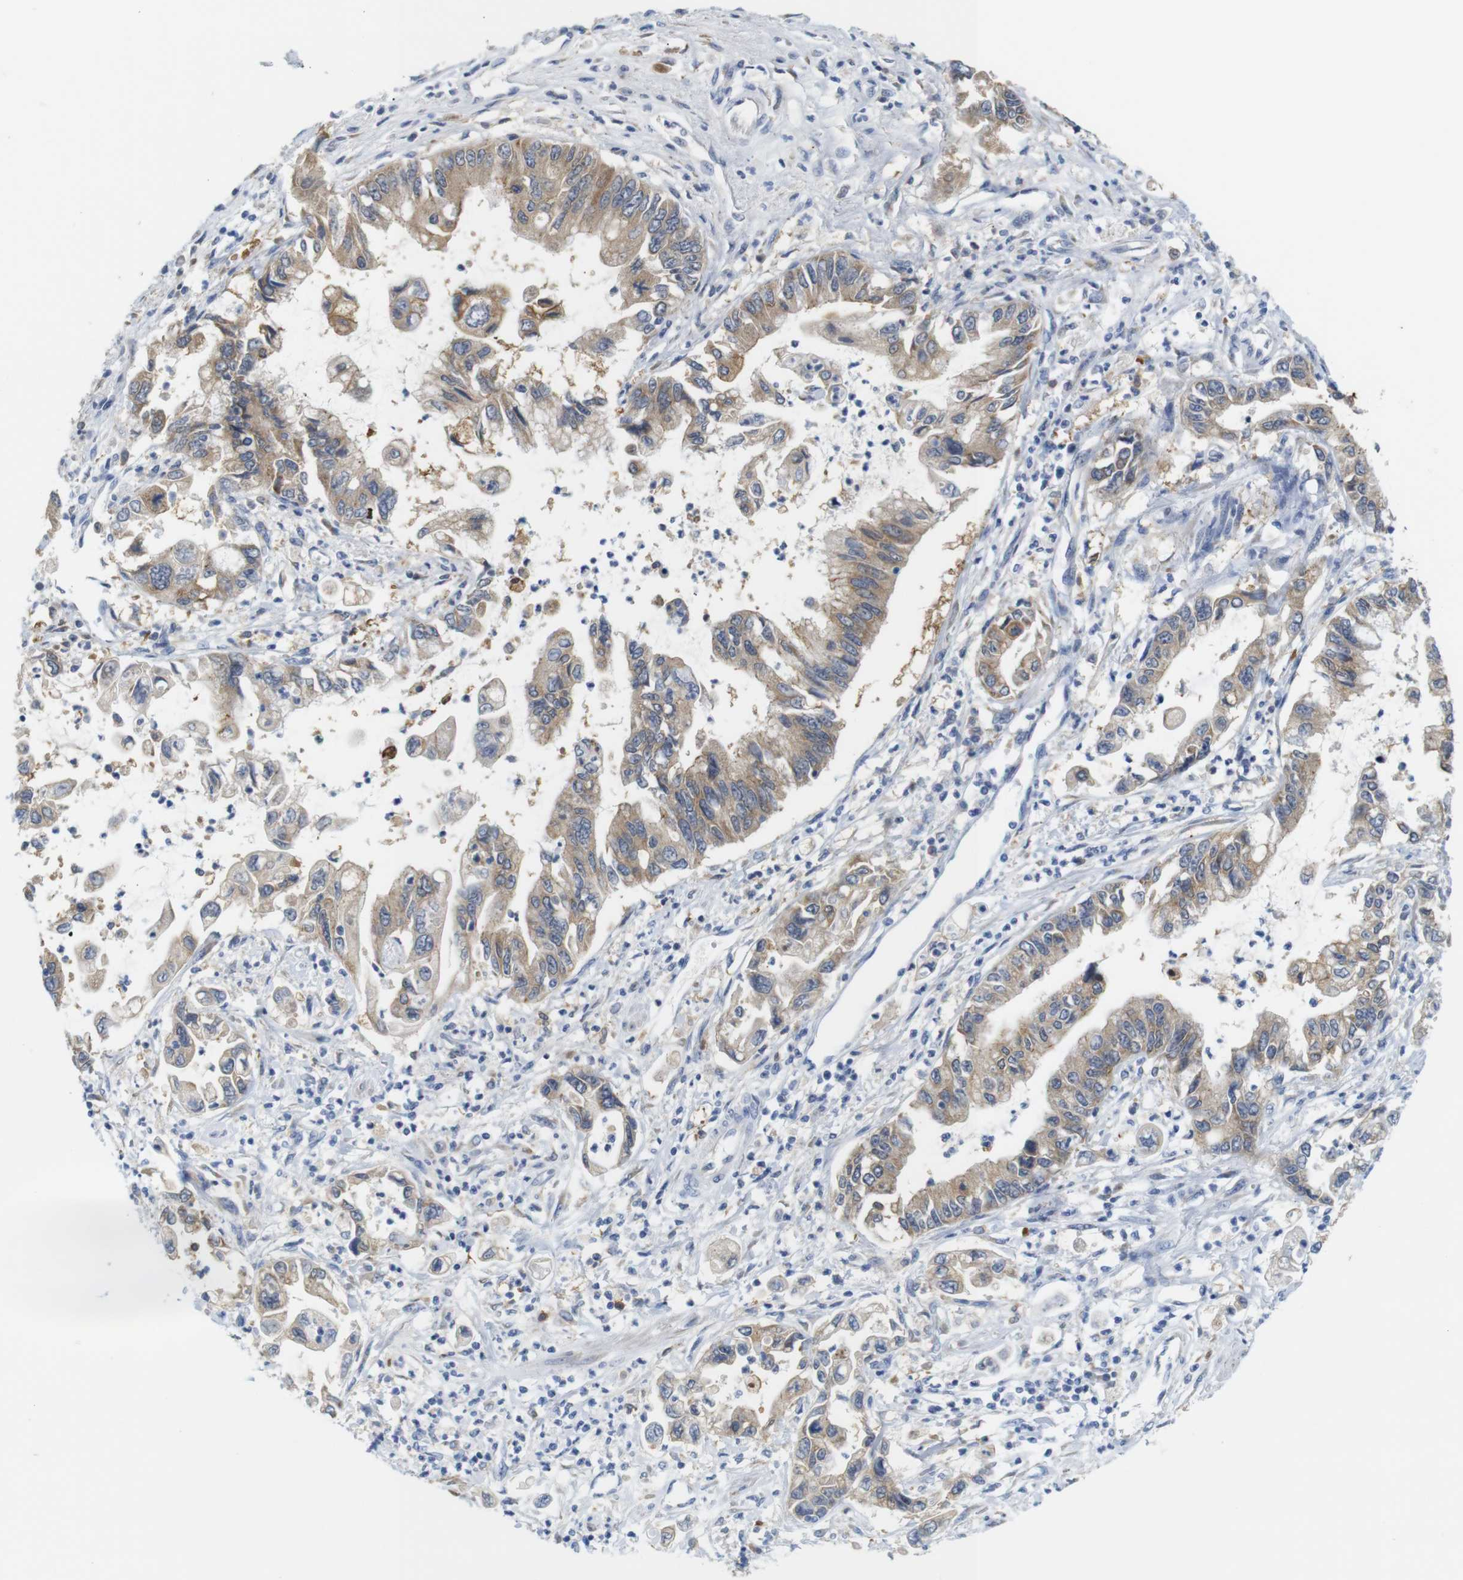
{"staining": {"intensity": "weak", "quantity": ">75%", "location": "cytoplasmic/membranous"}, "tissue": "pancreatic cancer", "cell_type": "Tumor cells", "image_type": "cancer", "snomed": [{"axis": "morphology", "description": "Adenocarcinoma, NOS"}, {"axis": "topography", "description": "Pancreas"}], "caption": "Pancreatic cancer (adenocarcinoma) stained for a protein exhibits weak cytoplasmic/membranous positivity in tumor cells.", "gene": "NEBL", "patient": {"sex": "male", "age": 56}}